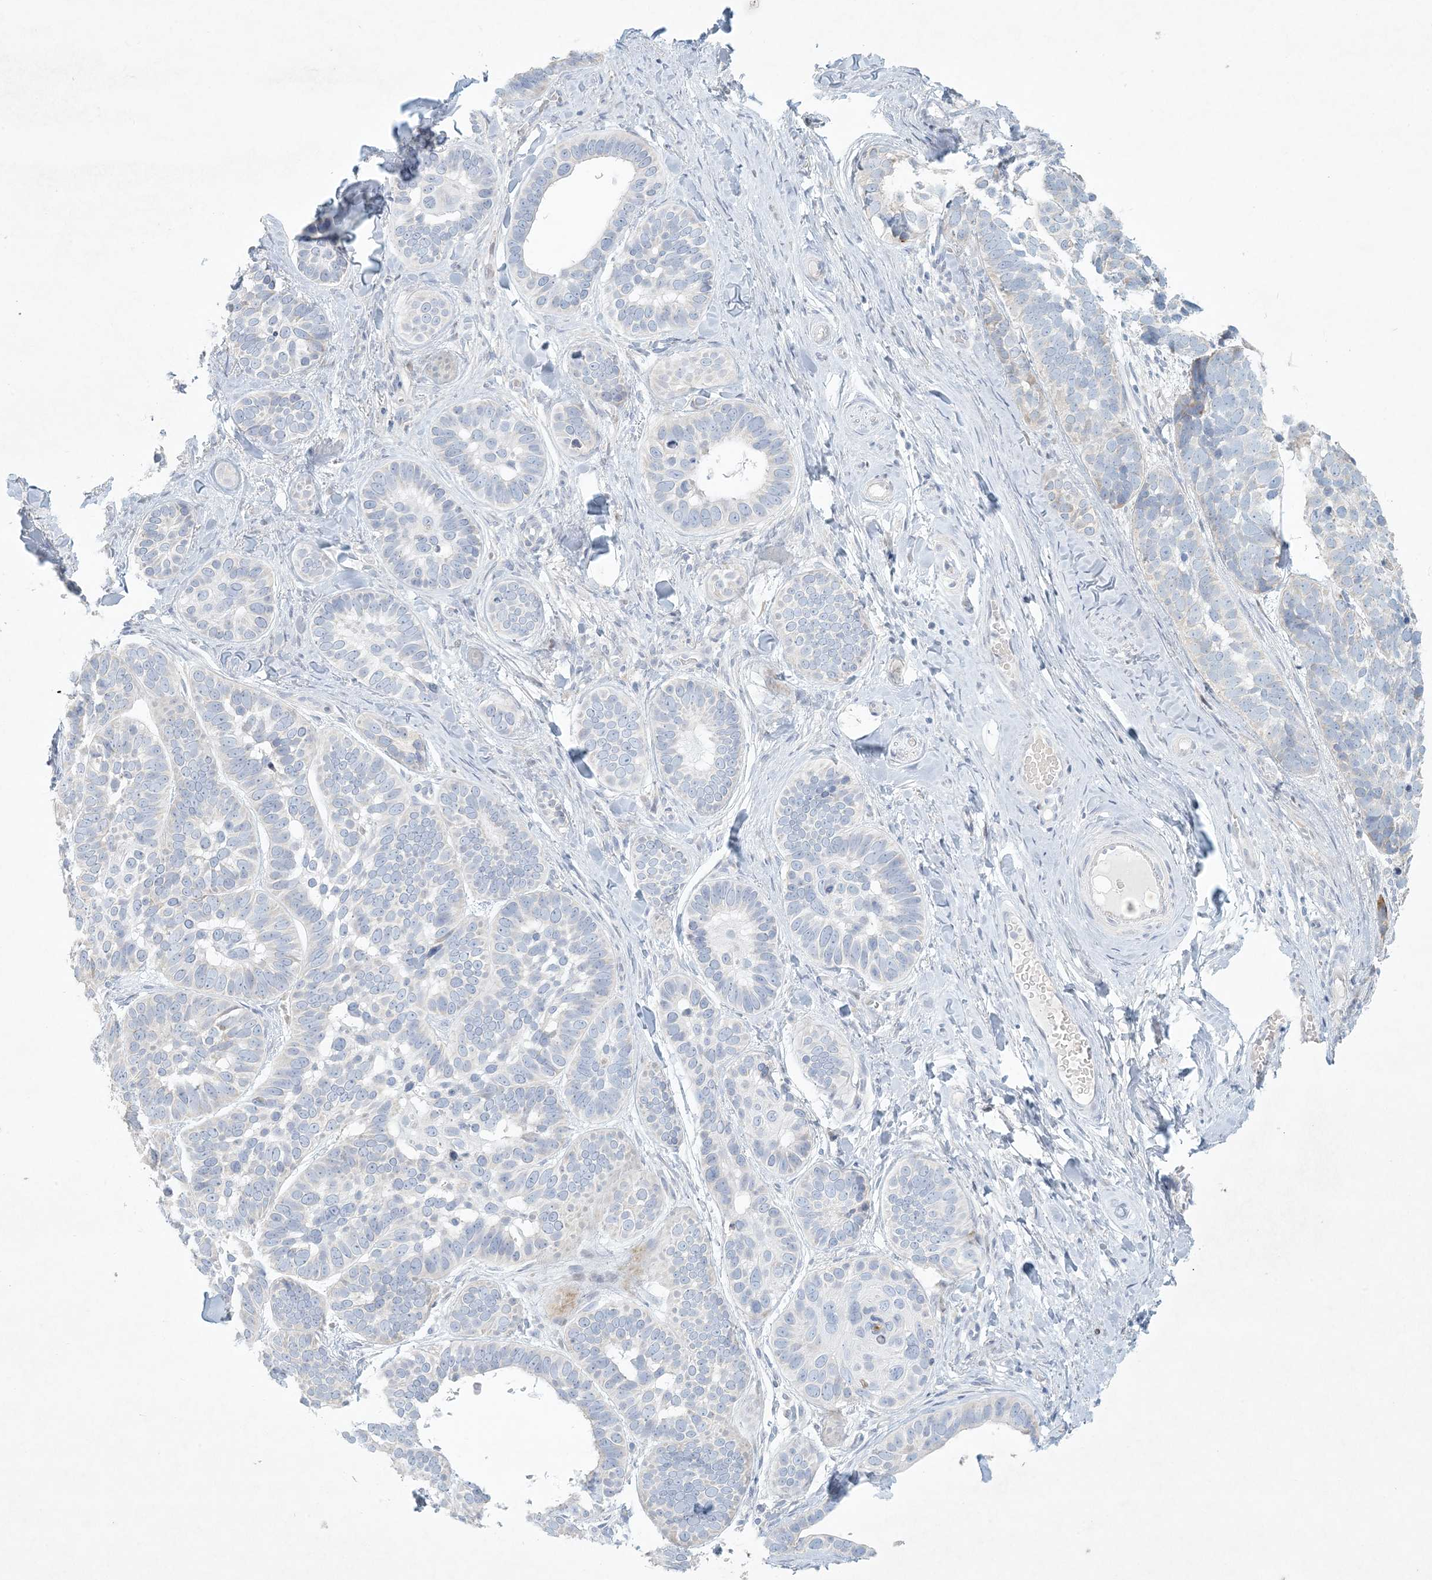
{"staining": {"intensity": "negative", "quantity": "none", "location": "none"}, "tissue": "skin cancer", "cell_type": "Tumor cells", "image_type": "cancer", "snomed": [{"axis": "morphology", "description": "Basal cell carcinoma"}, {"axis": "topography", "description": "Skin"}], "caption": "A high-resolution histopathology image shows immunohistochemistry staining of basal cell carcinoma (skin), which reveals no significant positivity in tumor cells. (DAB (3,3'-diaminobenzidine) IHC visualized using brightfield microscopy, high magnification).", "gene": "ZNF385D", "patient": {"sex": "male", "age": 62}}